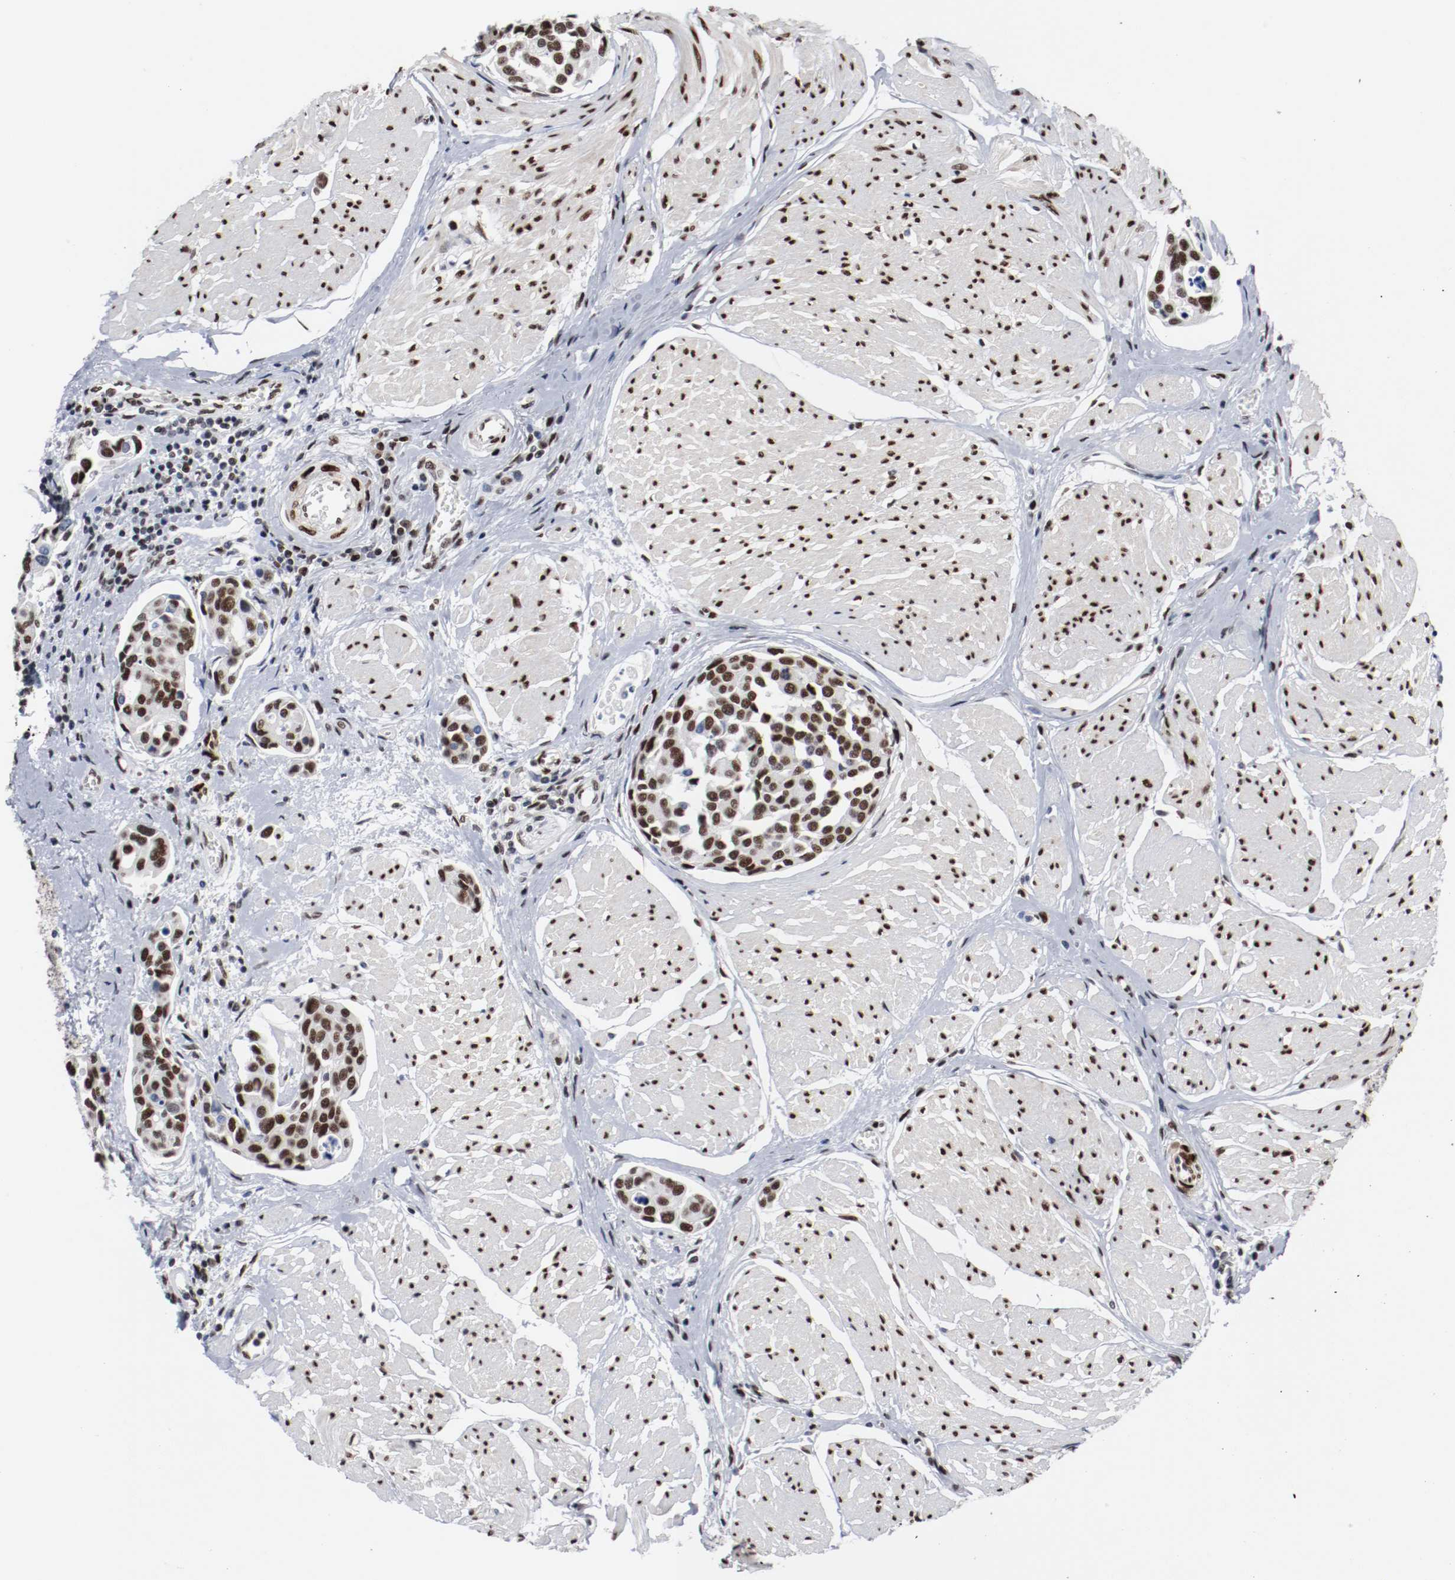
{"staining": {"intensity": "strong", "quantity": ">75%", "location": "nuclear"}, "tissue": "urothelial cancer", "cell_type": "Tumor cells", "image_type": "cancer", "snomed": [{"axis": "morphology", "description": "Urothelial carcinoma, High grade"}, {"axis": "topography", "description": "Urinary bladder"}], "caption": "This is a micrograph of IHC staining of urothelial cancer, which shows strong expression in the nuclear of tumor cells.", "gene": "MEF2D", "patient": {"sex": "male", "age": 78}}